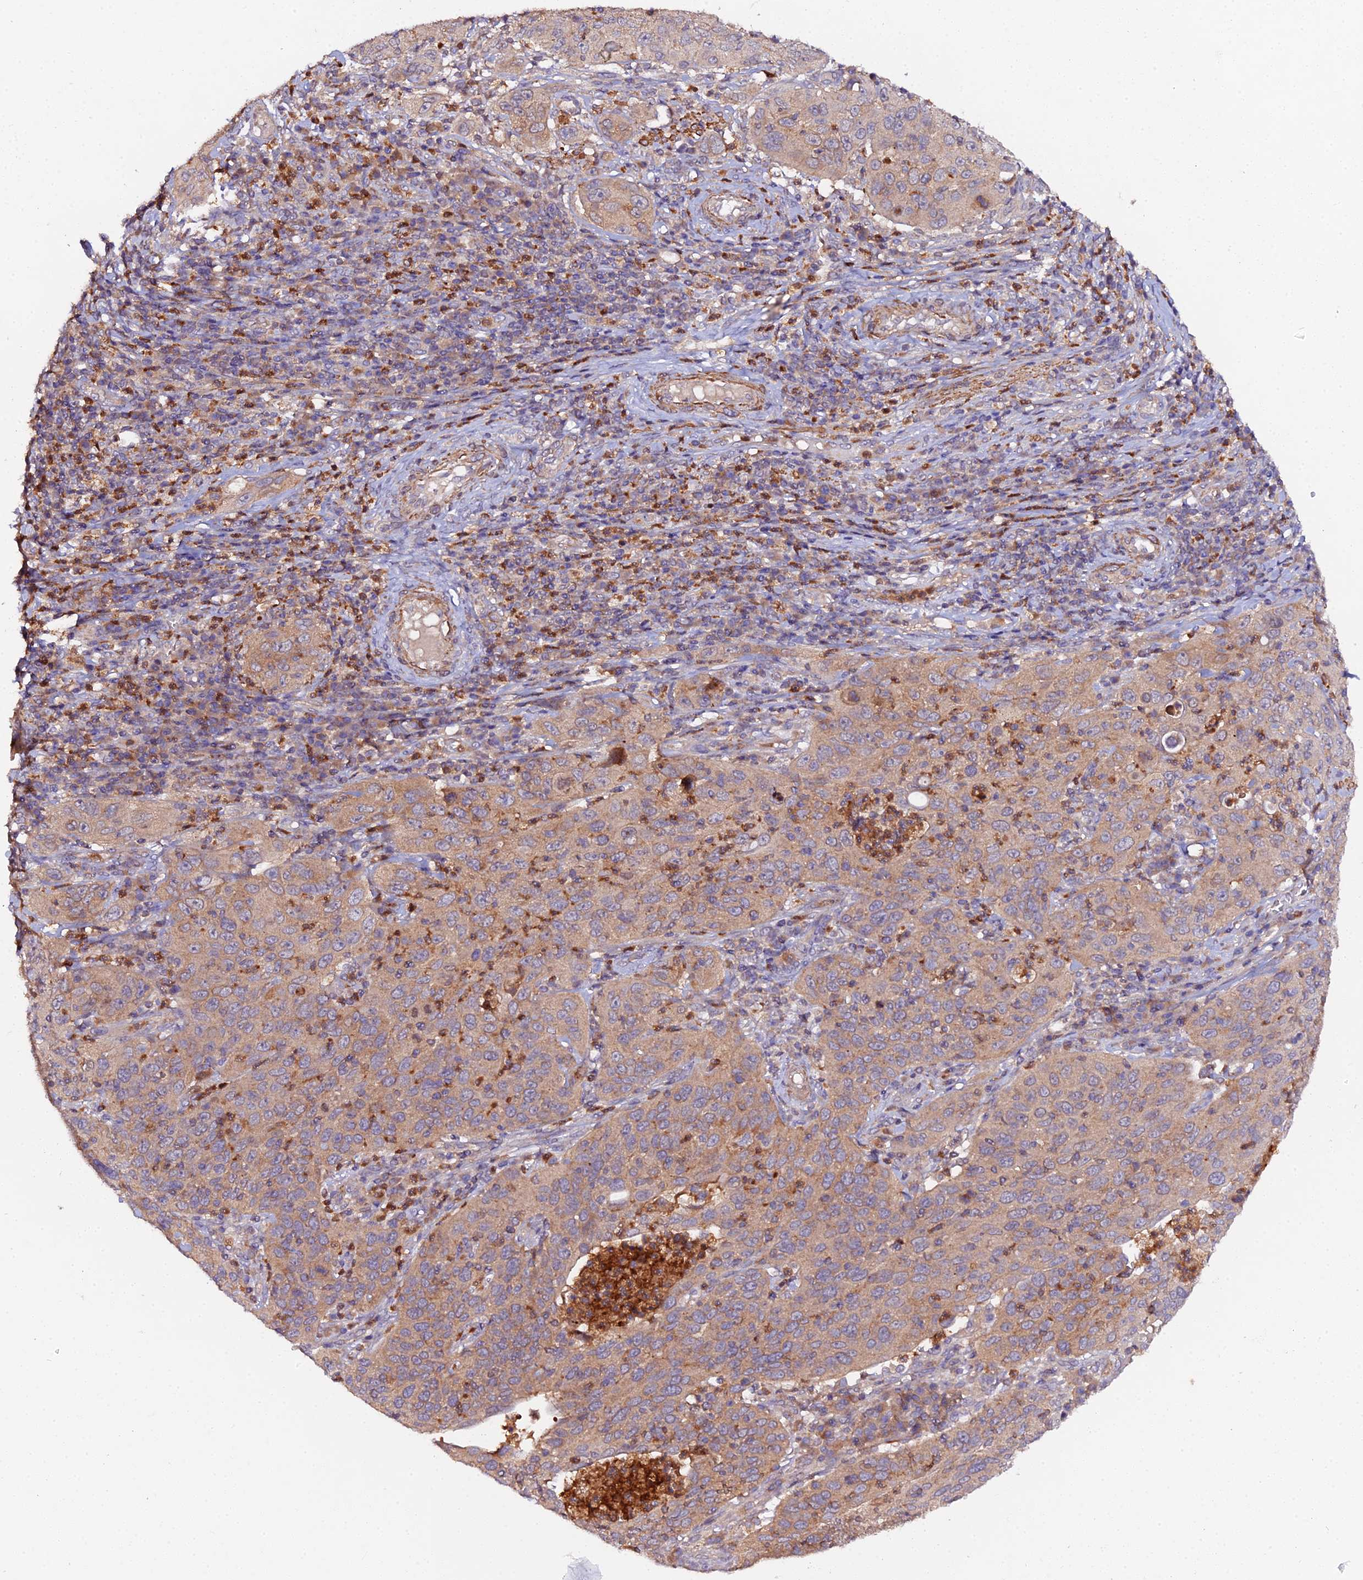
{"staining": {"intensity": "moderate", "quantity": "25%-75%", "location": "cytoplasmic/membranous"}, "tissue": "cervical cancer", "cell_type": "Tumor cells", "image_type": "cancer", "snomed": [{"axis": "morphology", "description": "Squamous cell carcinoma, NOS"}, {"axis": "topography", "description": "Cervix"}], "caption": "Squamous cell carcinoma (cervical) stained with immunohistochemistry (IHC) exhibits moderate cytoplasmic/membranous expression in approximately 25%-75% of tumor cells.", "gene": "TRIM26", "patient": {"sex": "female", "age": 36}}